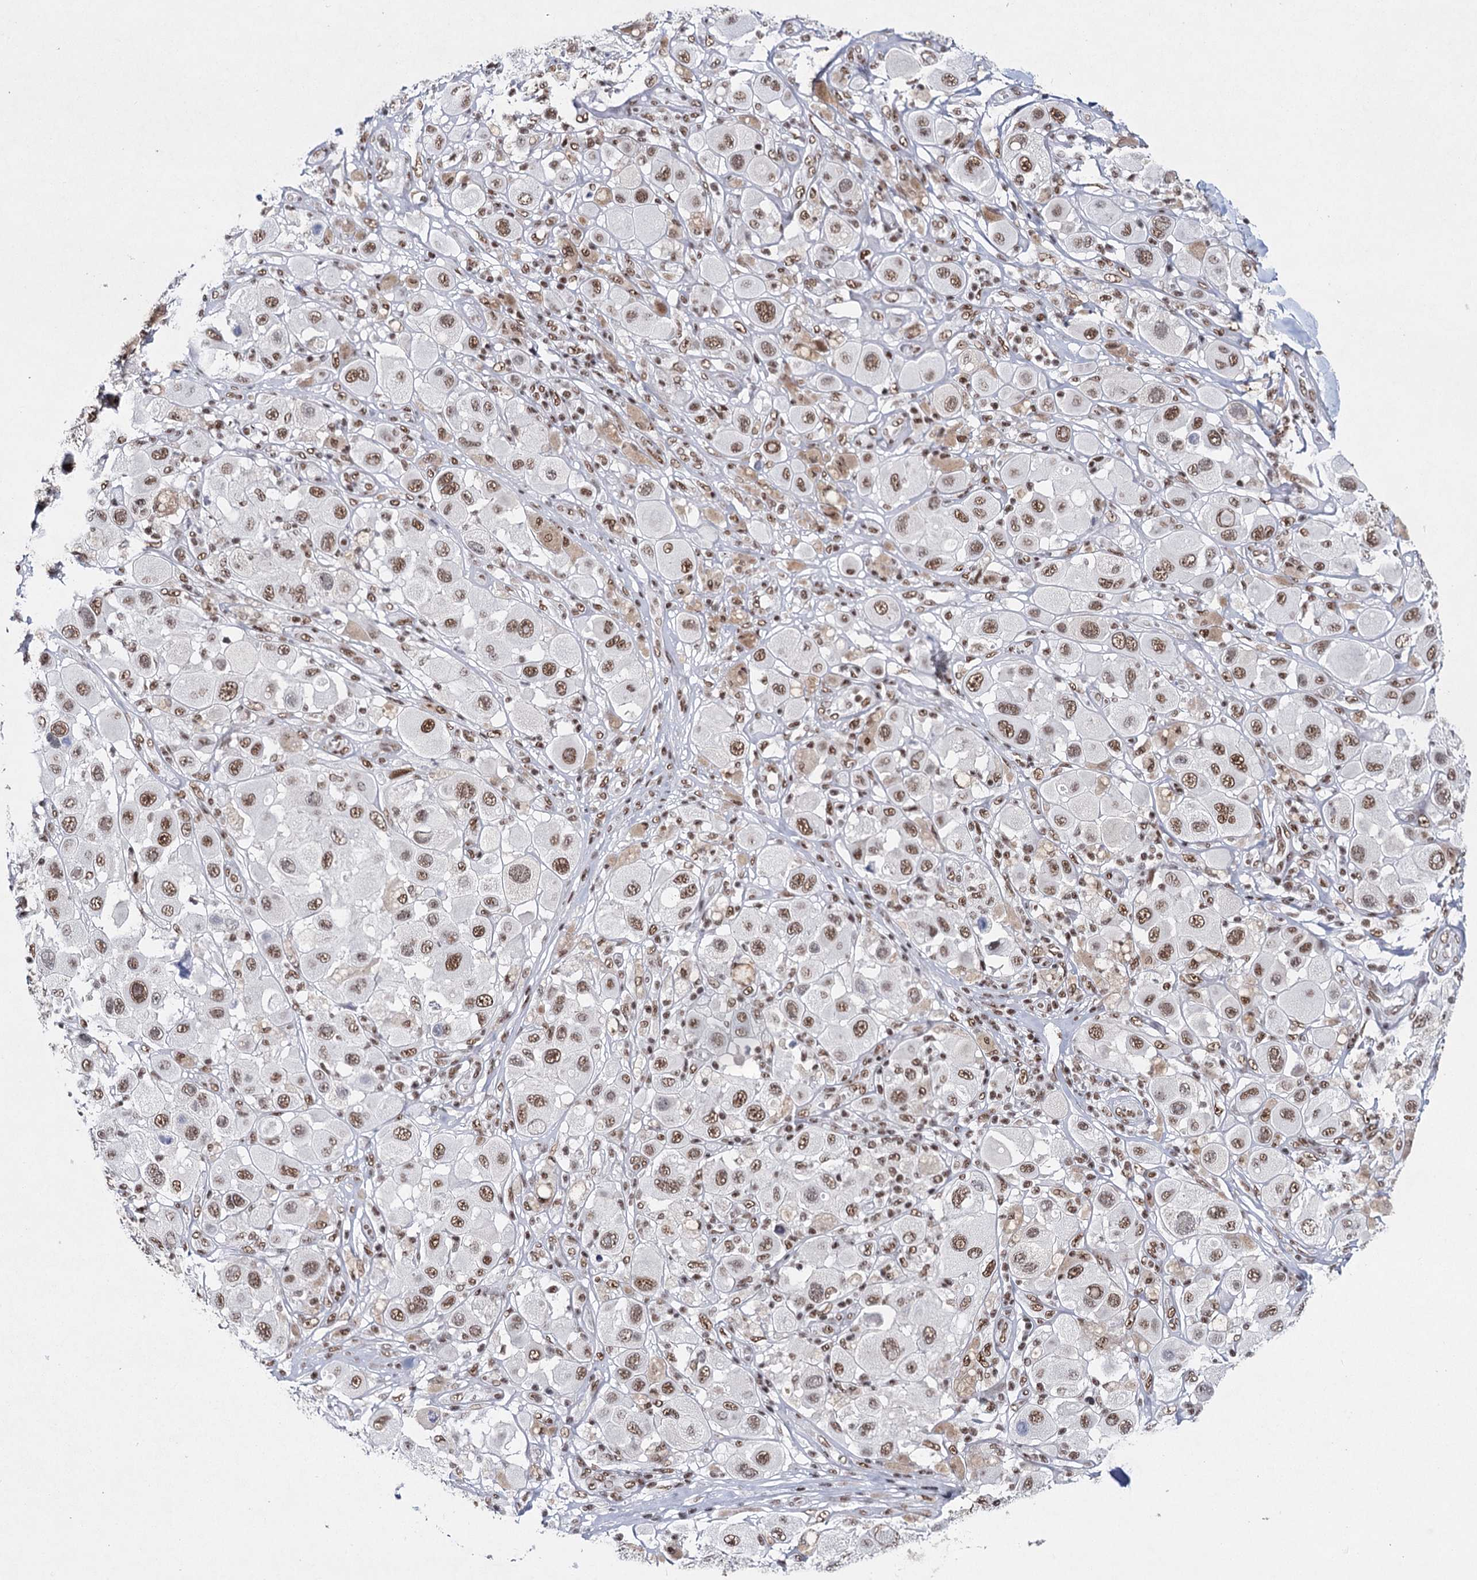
{"staining": {"intensity": "moderate", "quantity": ">75%", "location": "nuclear"}, "tissue": "melanoma", "cell_type": "Tumor cells", "image_type": "cancer", "snomed": [{"axis": "morphology", "description": "Malignant melanoma, Metastatic site"}, {"axis": "topography", "description": "Skin"}], "caption": "High-magnification brightfield microscopy of malignant melanoma (metastatic site) stained with DAB (brown) and counterstained with hematoxylin (blue). tumor cells exhibit moderate nuclear expression is seen in approximately>75% of cells.", "gene": "SCAF8", "patient": {"sex": "male", "age": 41}}